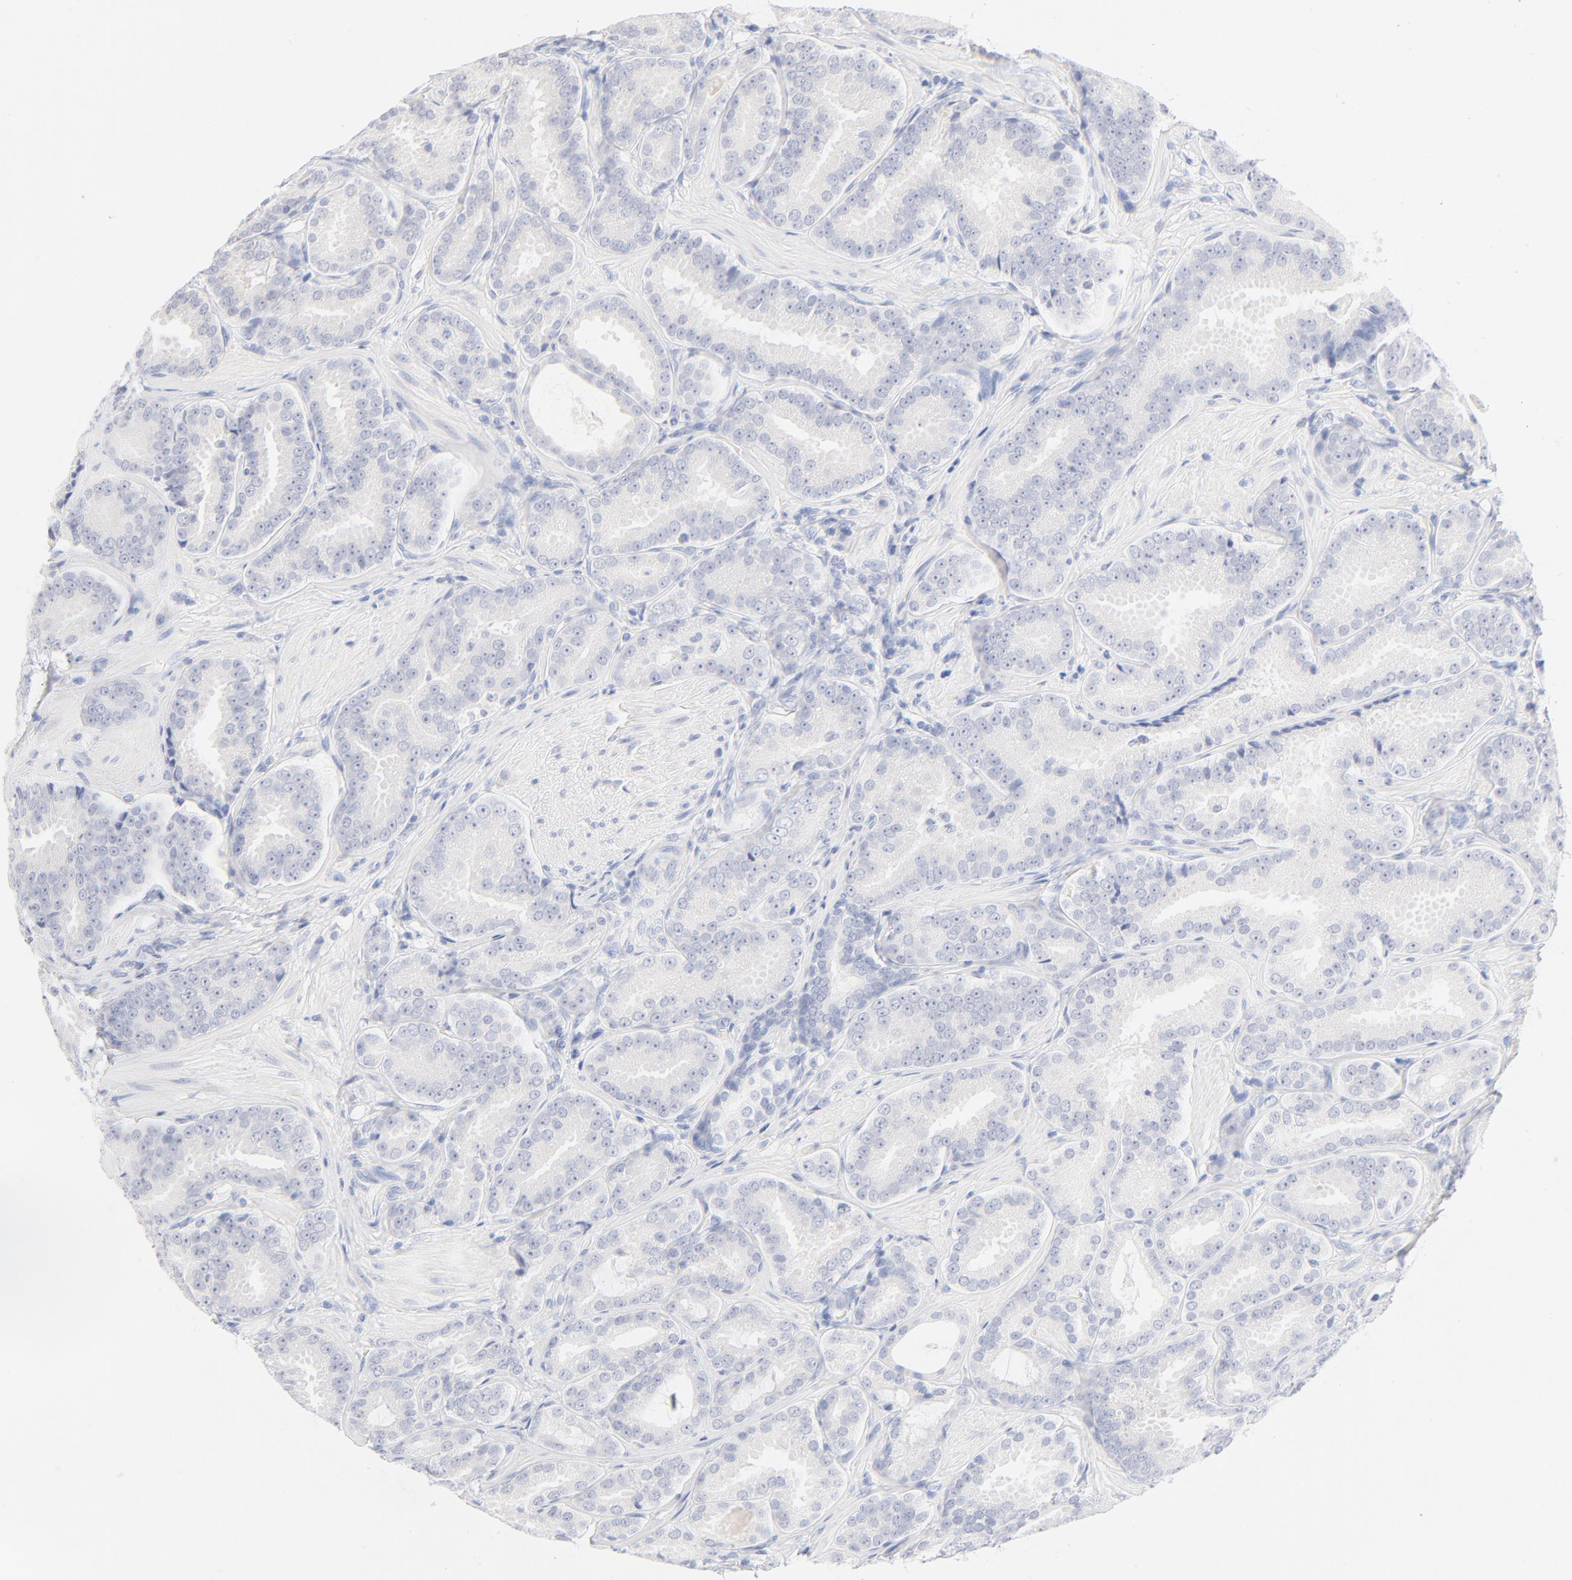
{"staining": {"intensity": "negative", "quantity": "none", "location": "none"}, "tissue": "prostate cancer", "cell_type": "Tumor cells", "image_type": "cancer", "snomed": [{"axis": "morphology", "description": "Adenocarcinoma, Low grade"}, {"axis": "topography", "description": "Prostate"}], "caption": "An image of human prostate low-grade adenocarcinoma is negative for staining in tumor cells. (Immunohistochemistry, brightfield microscopy, high magnification).", "gene": "ONECUT1", "patient": {"sex": "male", "age": 59}}